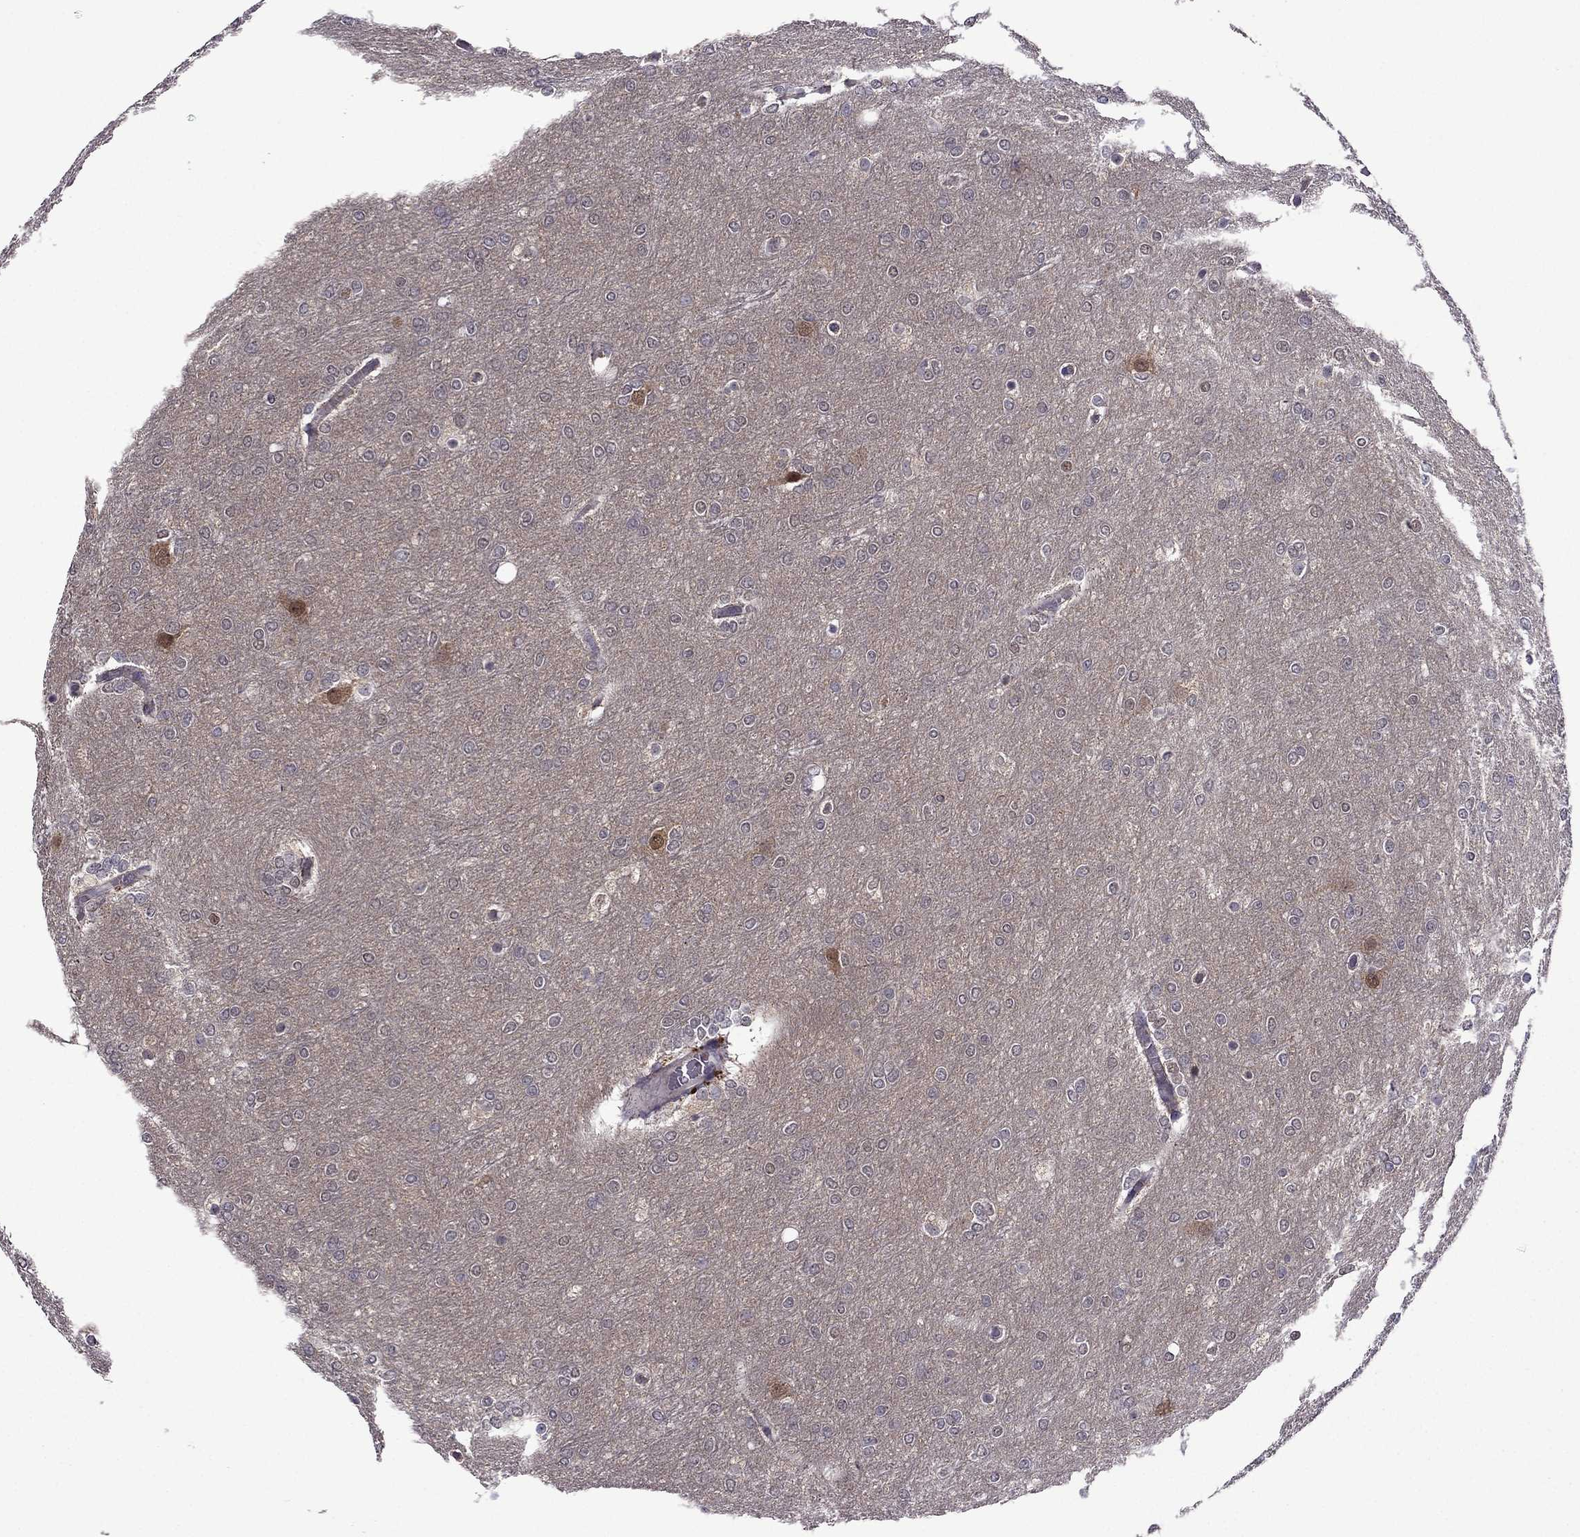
{"staining": {"intensity": "negative", "quantity": "none", "location": "none"}, "tissue": "glioma", "cell_type": "Tumor cells", "image_type": "cancer", "snomed": [{"axis": "morphology", "description": "Glioma, malignant, High grade"}, {"axis": "topography", "description": "Brain"}], "caption": "High magnification brightfield microscopy of malignant high-grade glioma stained with DAB (3,3'-diaminobenzidine) (brown) and counterstained with hematoxylin (blue): tumor cells show no significant positivity.", "gene": "CDK5", "patient": {"sex": "female", "age": 61}}